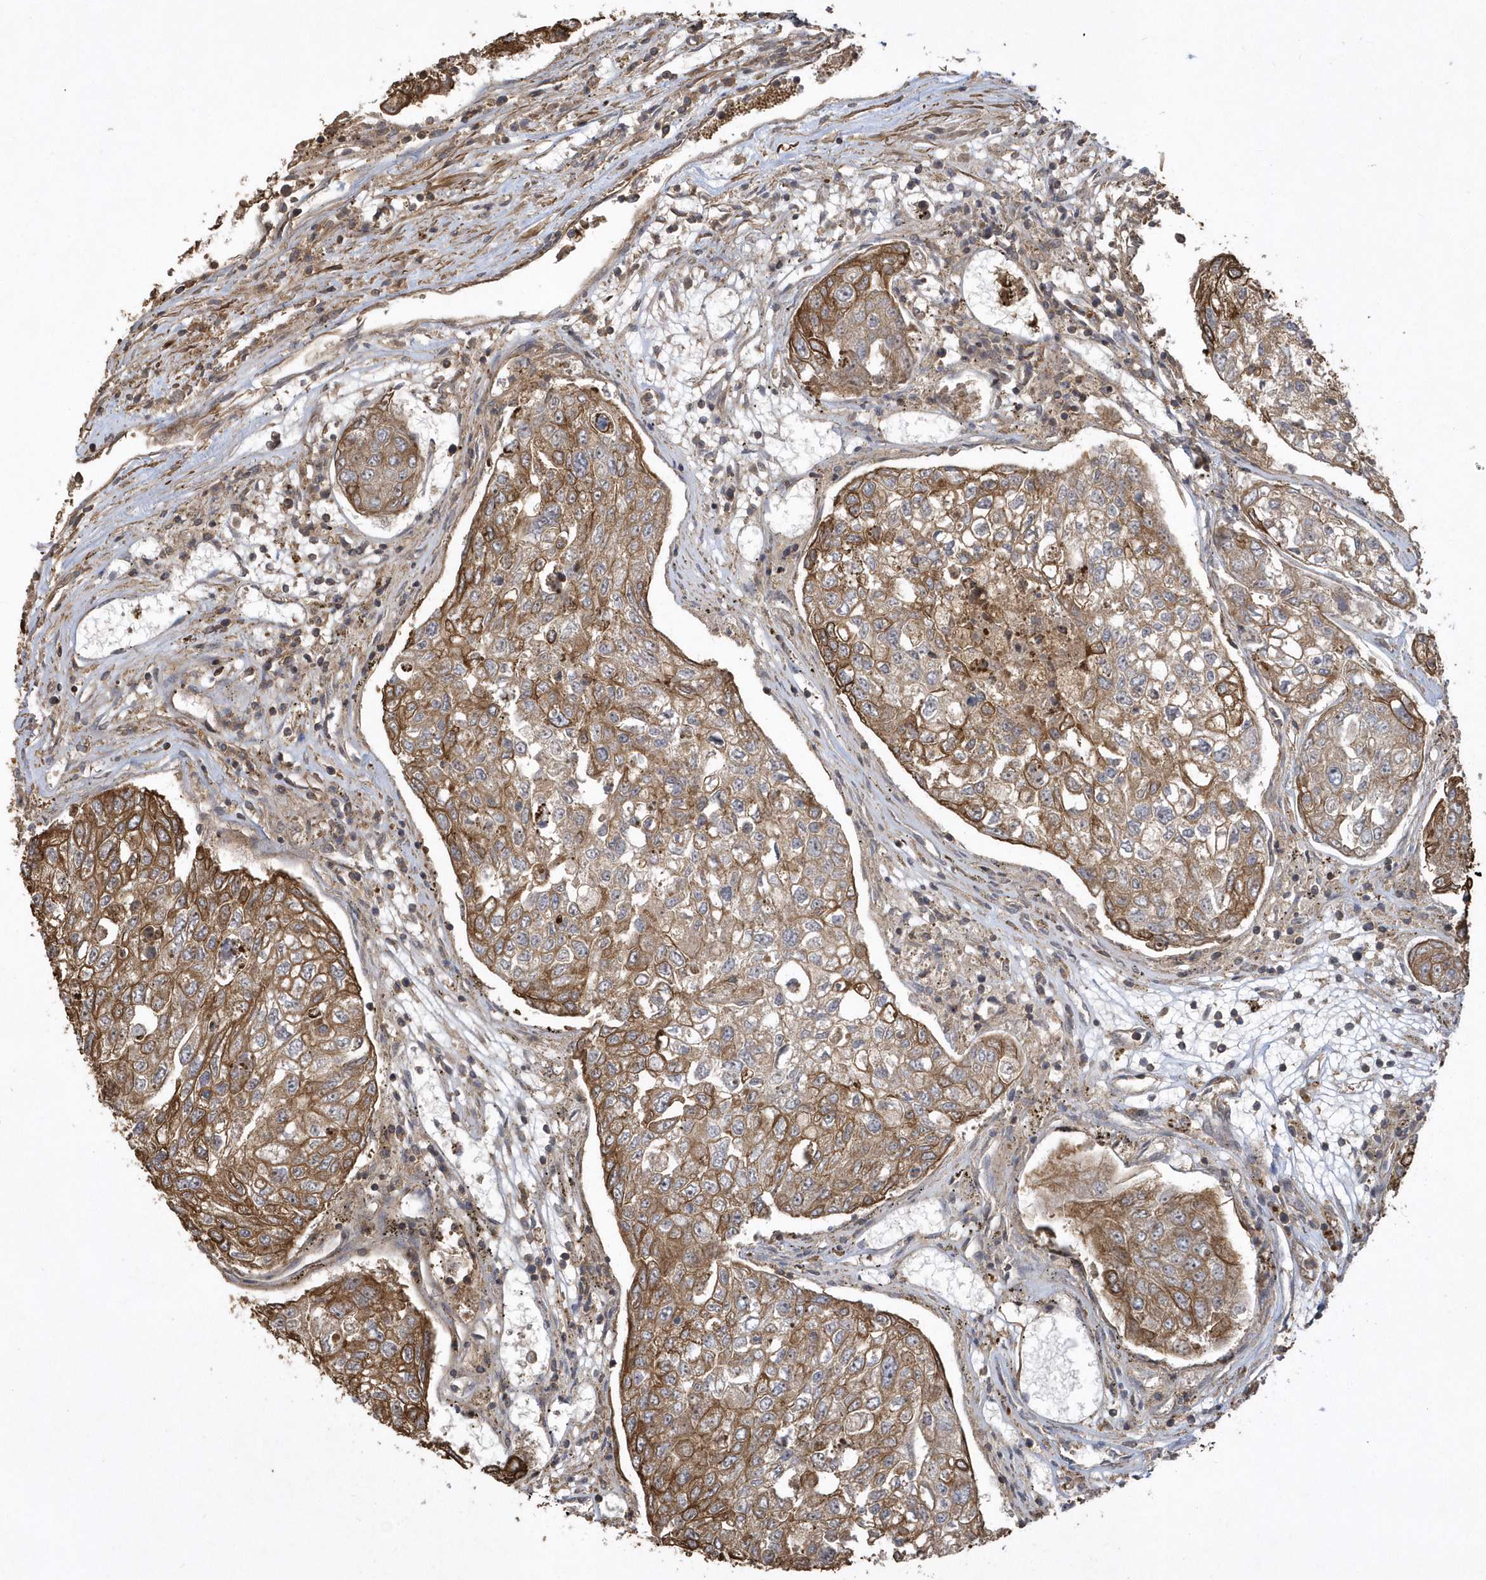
{"staining": {"intensity": "moderate", "quantity": ">75%", "location": "cytoplasmic/membranous"}, "tissue": "urothelial cancer", "cell_type": "Tumor cells", "image_type": "cancer", "snomed": [{"axis": "morphology", "description": "Urothelial carcinoma, High grade"}, {"axis": "topography", "description": "Lymph node"}, {"axis": "topography", "description": "Urinary bladder"}], "caption": "A histopathology image of human urothelial cancer stained for a protein shows moderate cytoplasmic/membranous brown staining in tumor cells.", "gene": "SENP8", "patient": {"sex": "male", "age": 51}}